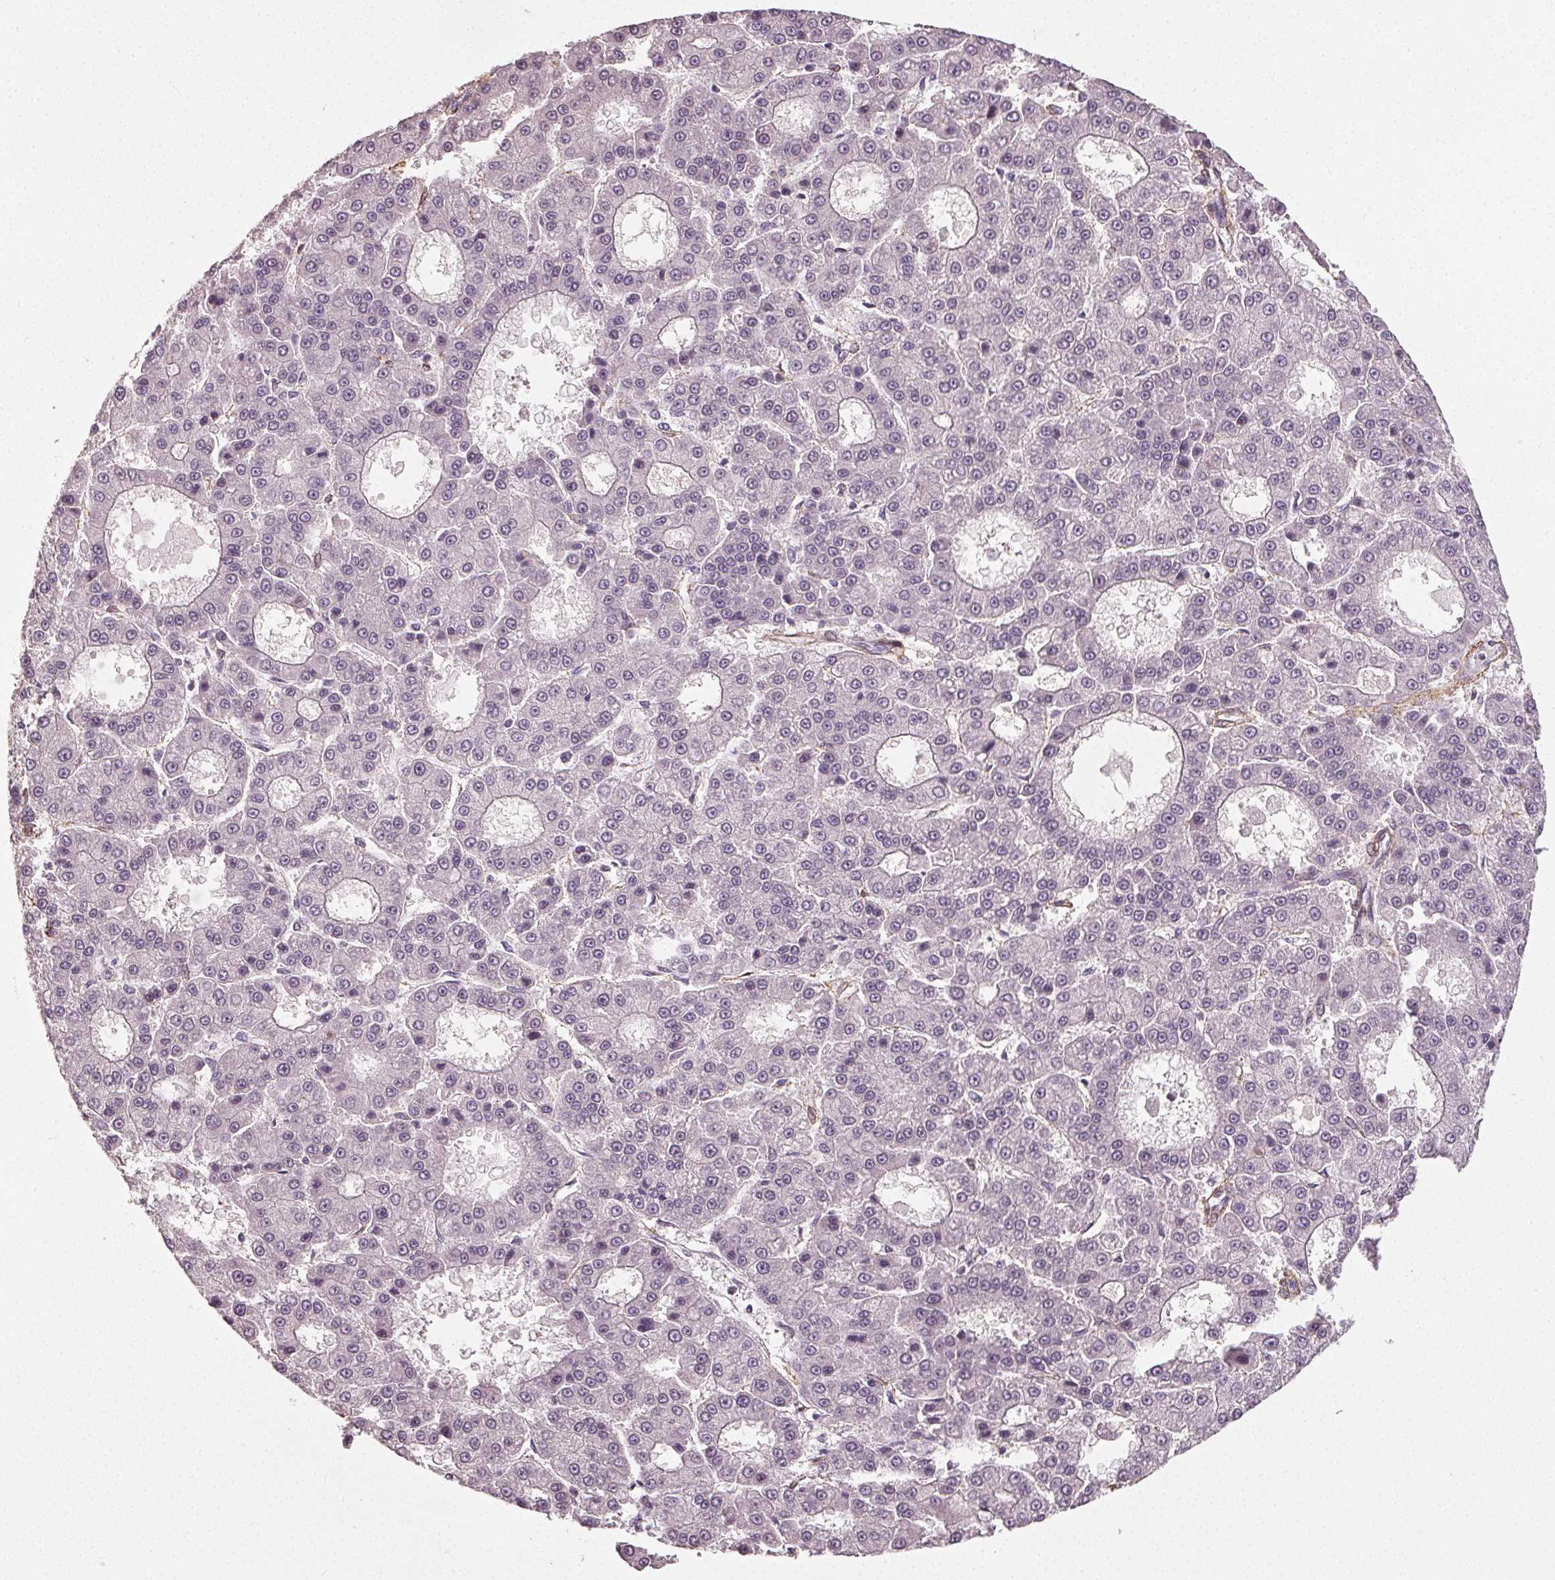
{"staining": {"intensity": "negative", "quantity": "none", "location": "none"}, "tissue": "liver cancer", "cell_type": "Tumor cells", "image_type": "cancer", "snomed": [{"axis": "morphology", "description": "Carcinoma, Hepatocellular, NOS"}, {"axis": "topography", "description": "Liver"}], "caption": "Tumor cells are negative for brown protein staining in liver cancer. The staining was performed using DAB (3,3'-diaminobenzidine) to visualize the protein expression in brown, while the nuclei were stained in blue with hematoxylin (Magnification: 20x).", "gene": "PKP1", "patient": {"sex": "male", "age": 70}}